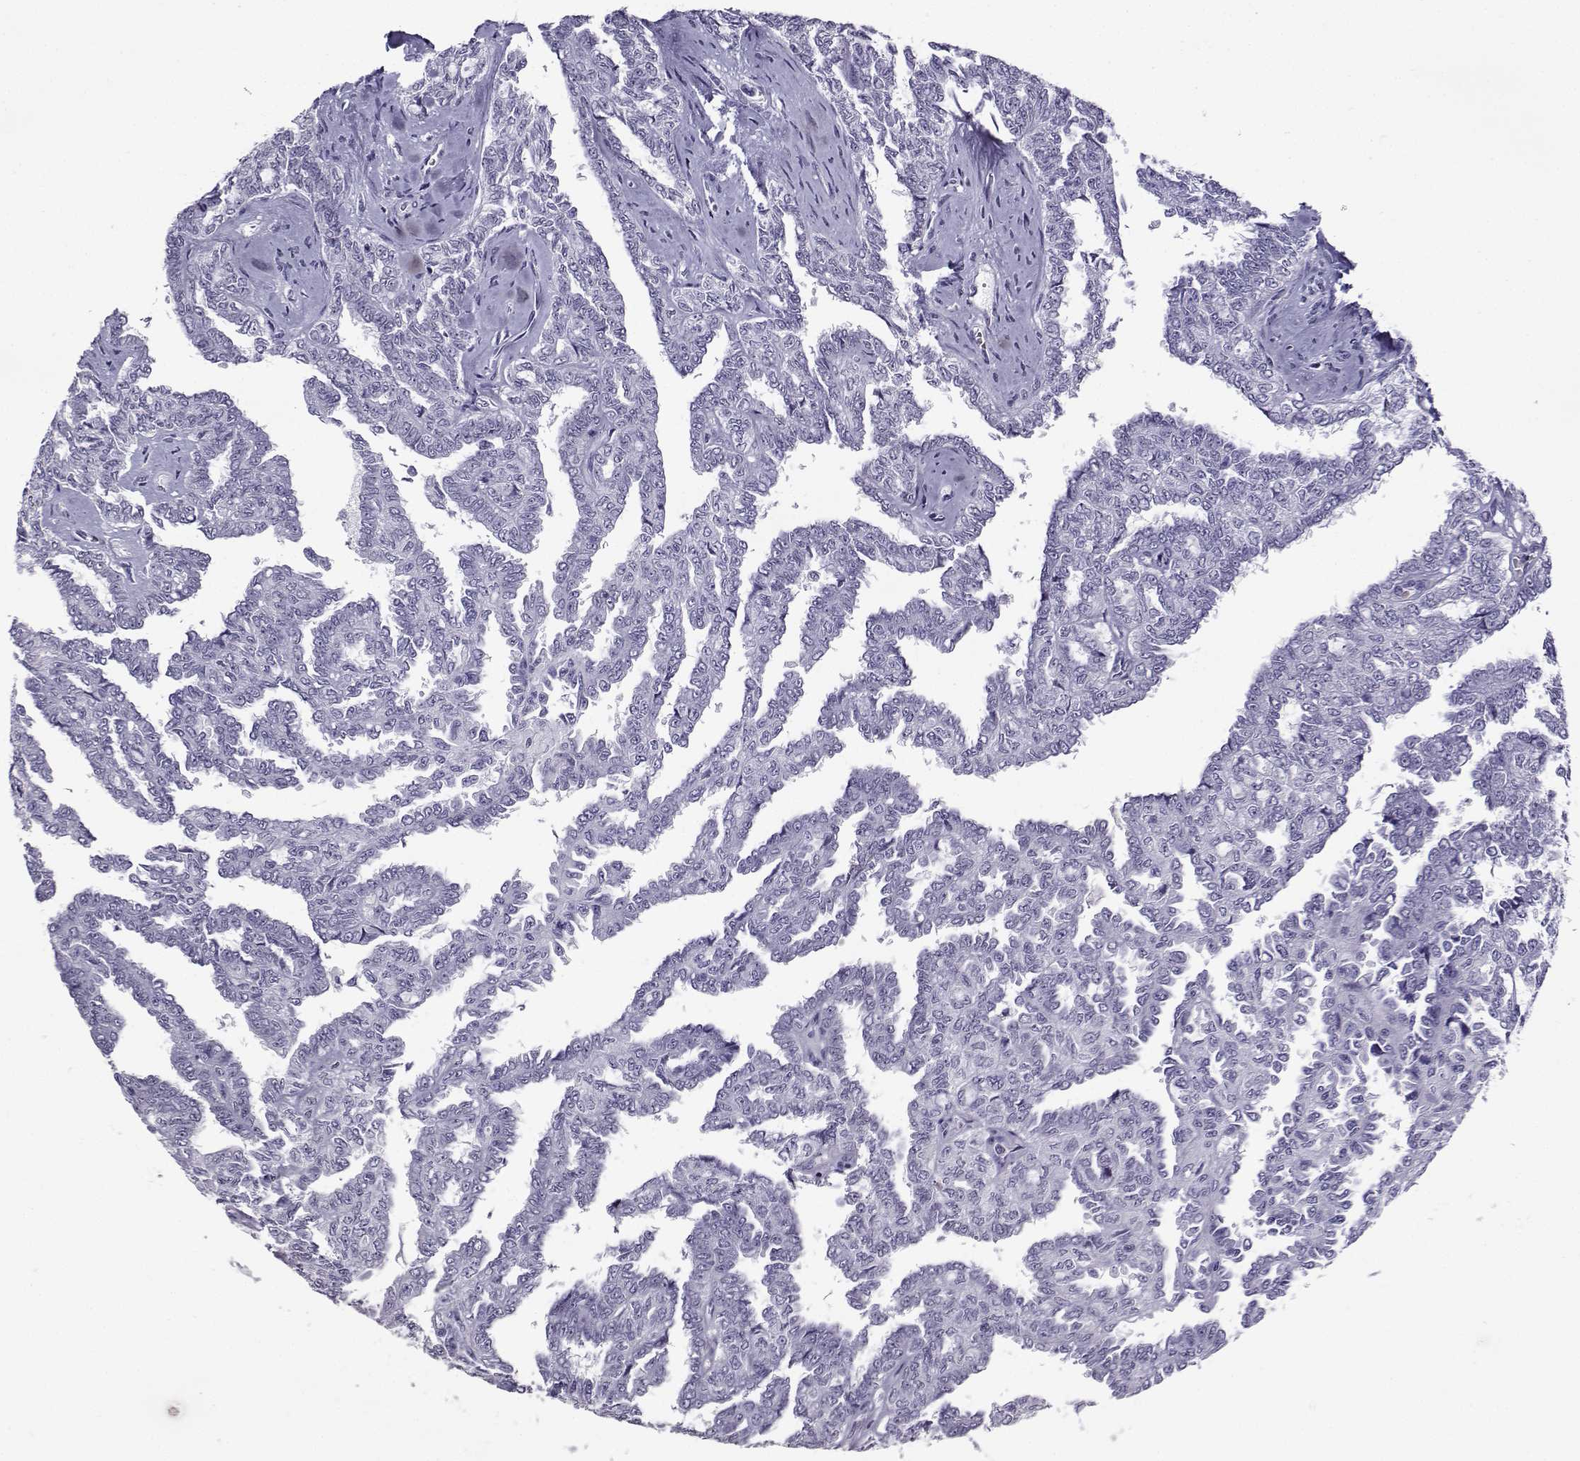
{"staining": {"intensity": "negative", "quantity": "none", "location": "none"}, "tissue": "ovarian cancer", "cell_type": "Tumor cells", "image_type": "cancer", "snomed": [{"axis": "morphology", "description": "Cystadenocarcinoma, serous, NOS"}, {"axis": "topography", "description": "Ovary"}], "caption": "An immunohistochemistry (IHC) image of ovarian serous cystadenocarcinoma is shown. There is no staining in tumor cells of ovarian serous cystadenocarcinoma.", "gene": "TEDC2", "patient": {"sex": "female", "age": 71}}